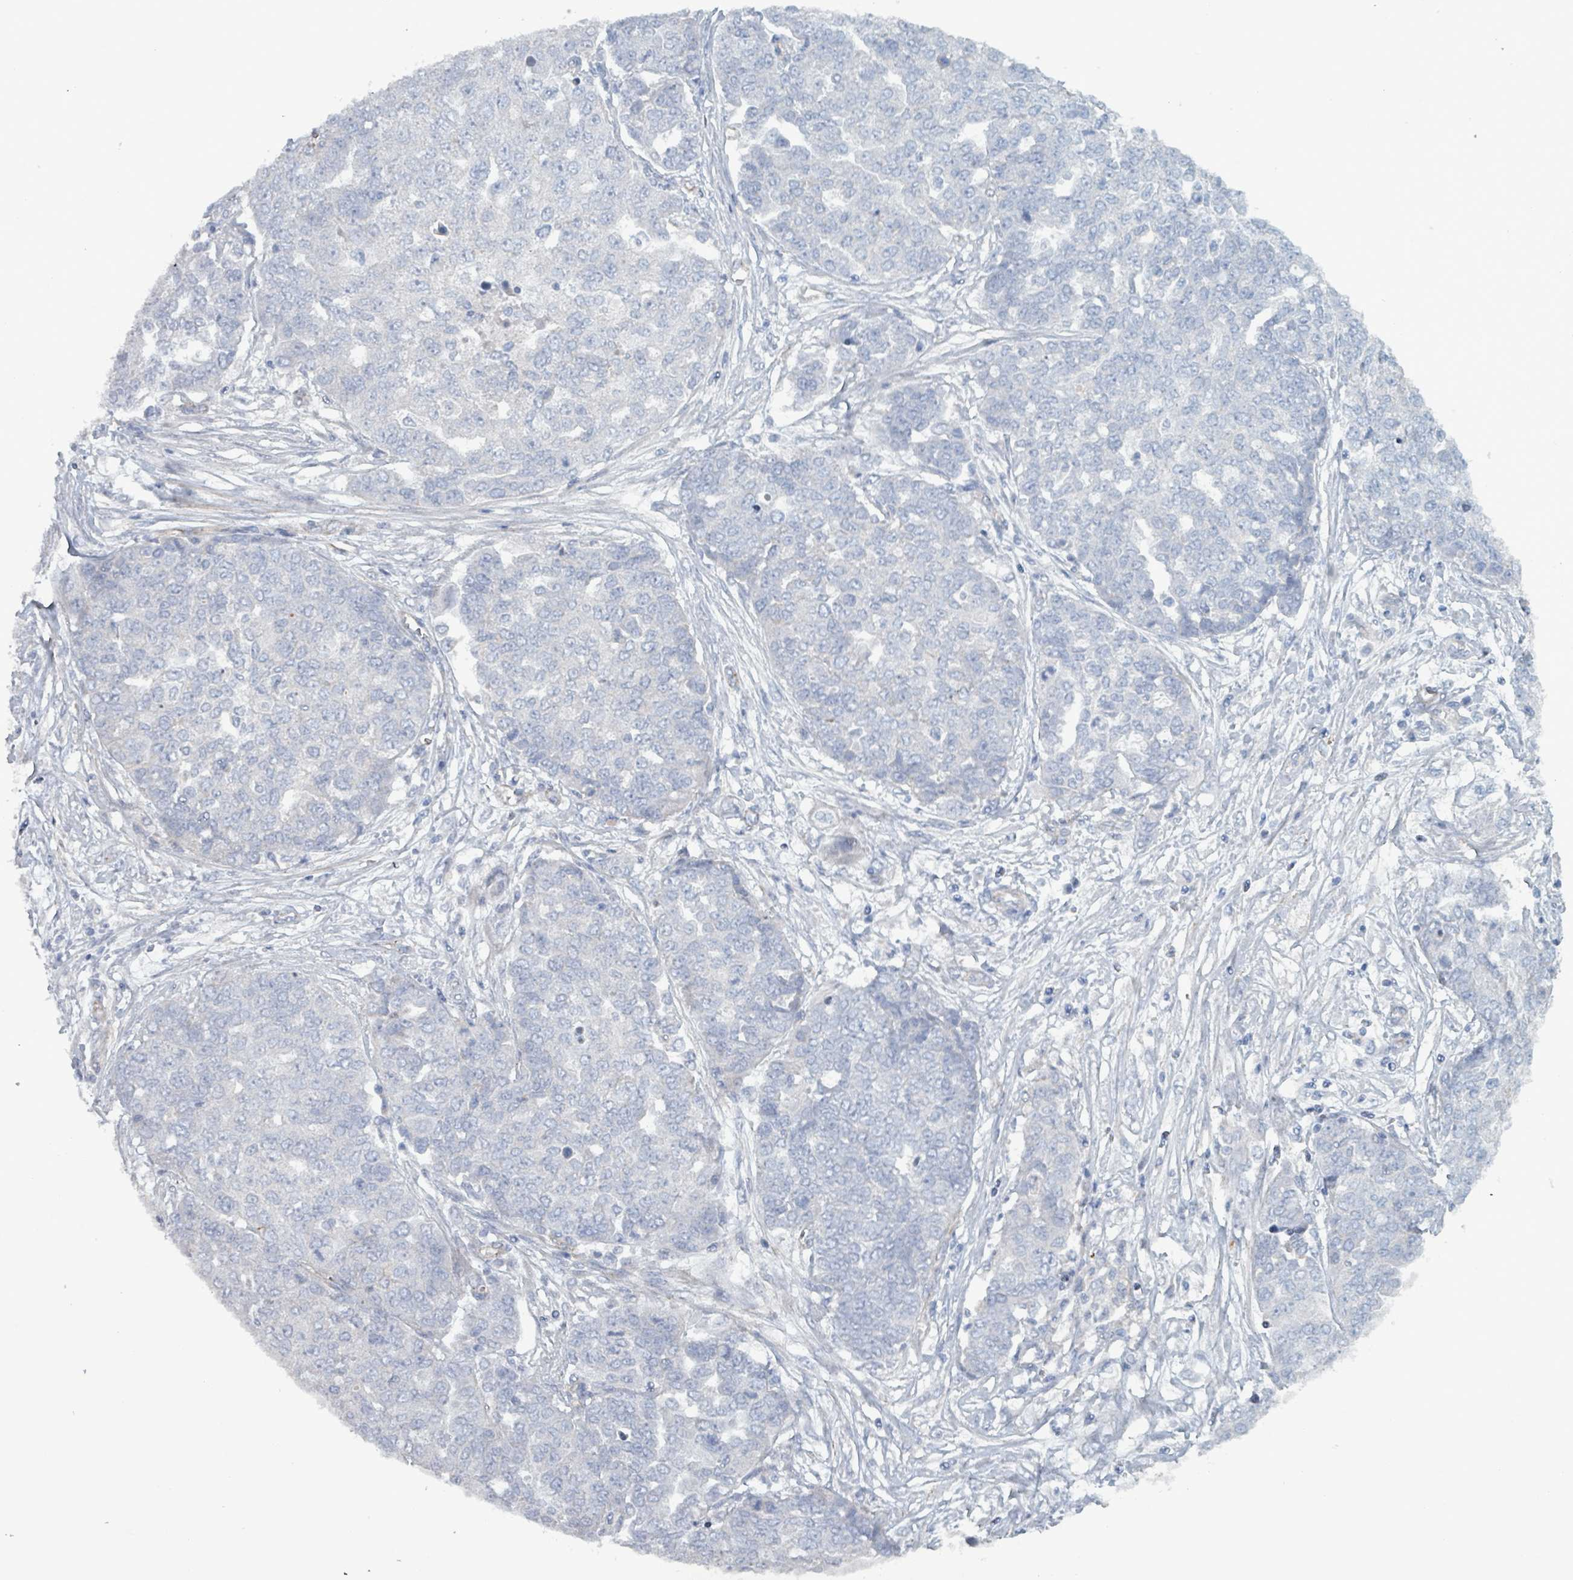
{"staining": {"intensity": "negative", "quantity": "none", "location": "none"}, "tissue": "ovarian cancer", "cell_type": "Tumor cells", "image_type": "cancer", "snomed": [{"axis": "morphology", "description": "Cystadenocarcinoma, serous, NOS"}, {"axis": "topography", "description": "Soft tissue"}, {"axis": "topography", "description": "Ovary"}], "caption": "Immunohistochemical staining of human serous cystadenocarcinoma (ovarian) exhibits no significant staining in tumor cells.", "gene": "TAAR5", "patient": {"sex": "female", "age": 57}}